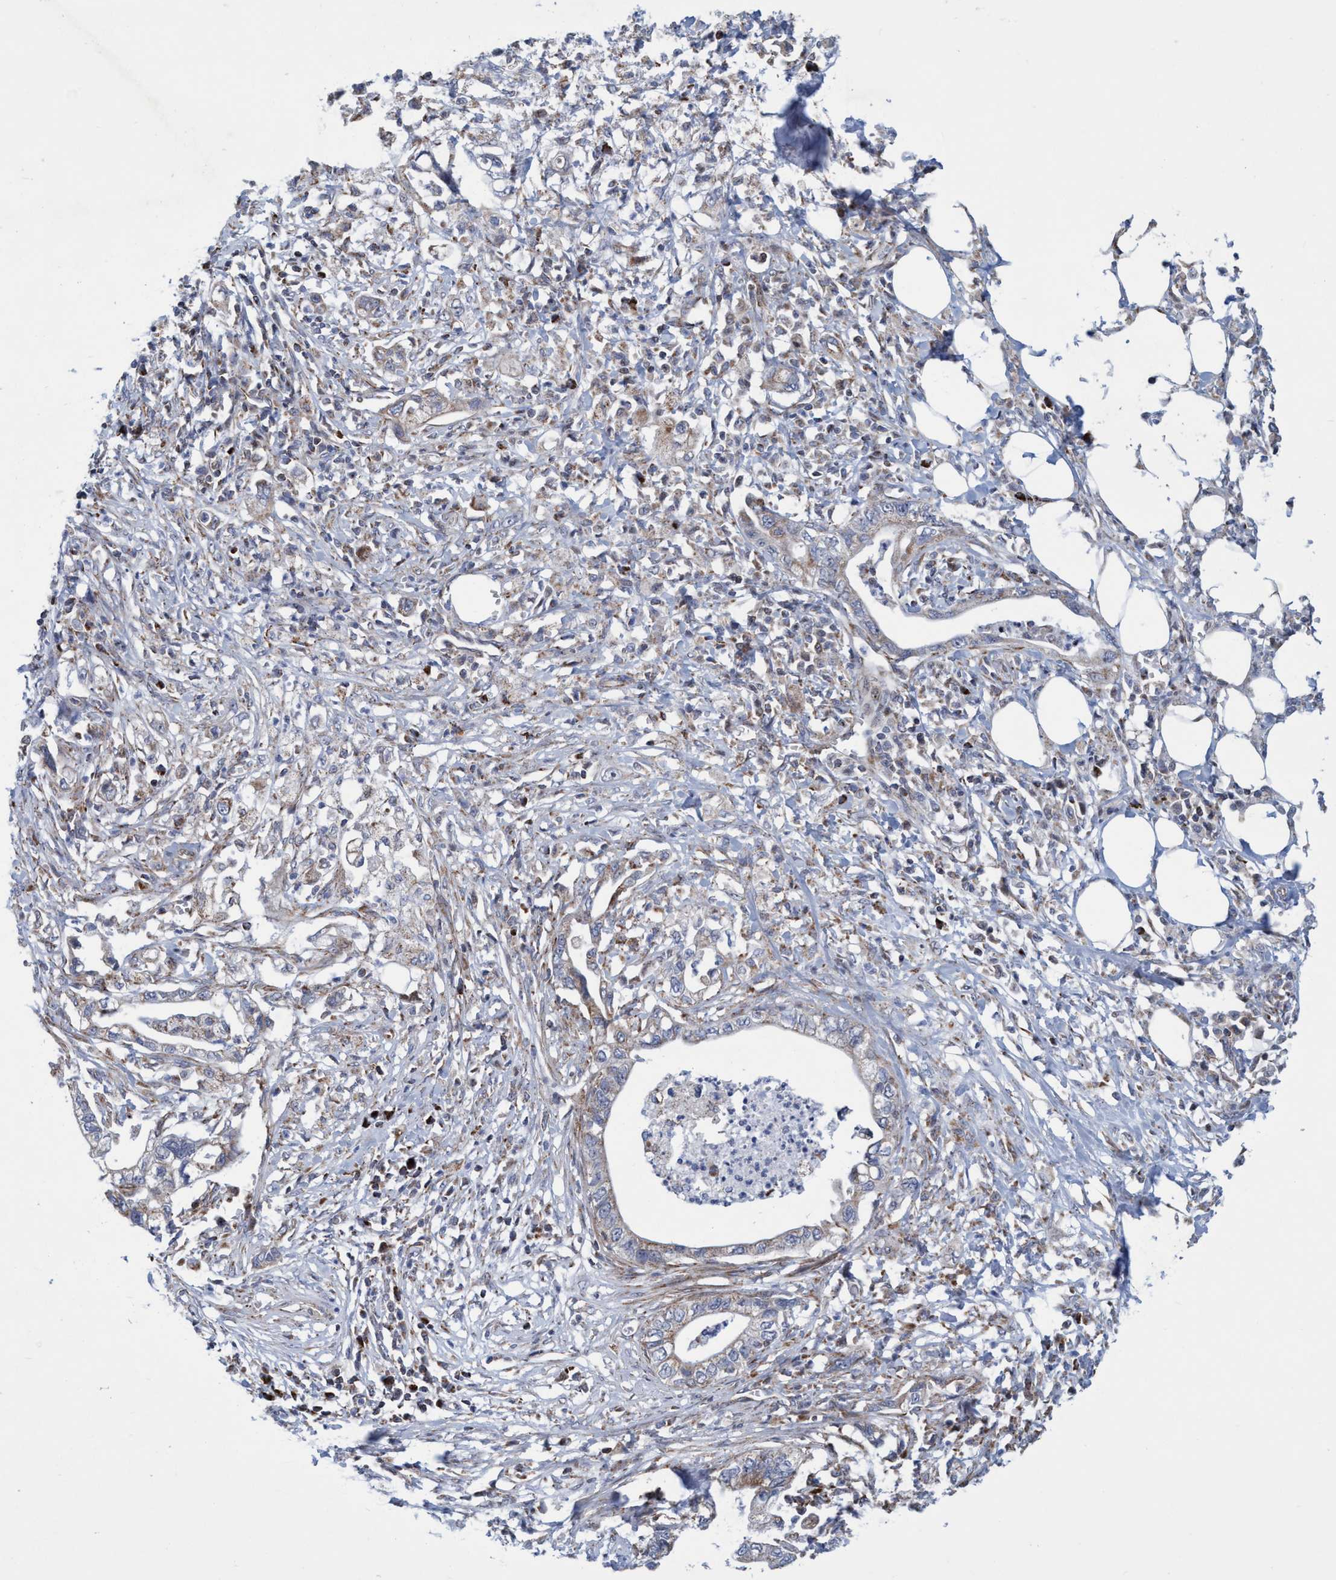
{"staining": {"intensity": "weak", "quantity": "<25%", "location": "cytoplasmic/membranous"}, "tissue": "pancreatic cancer", "cell_type": "Tumor cells", "image_type": "cancer", "snomed": [{"axis": "morphology", "description": "Adenocarcinoma, NOS"}, {"axis": "topography", "description": "Pancreas"}], "caption": "This is an immunohistochemistry (IHC) photomicrograph of human pancreatic cancer (adenocarcinoma). There is no expression in tumor cells.", "gene": "POLR1F", "patient": {"sex": "male", "age": 56}}